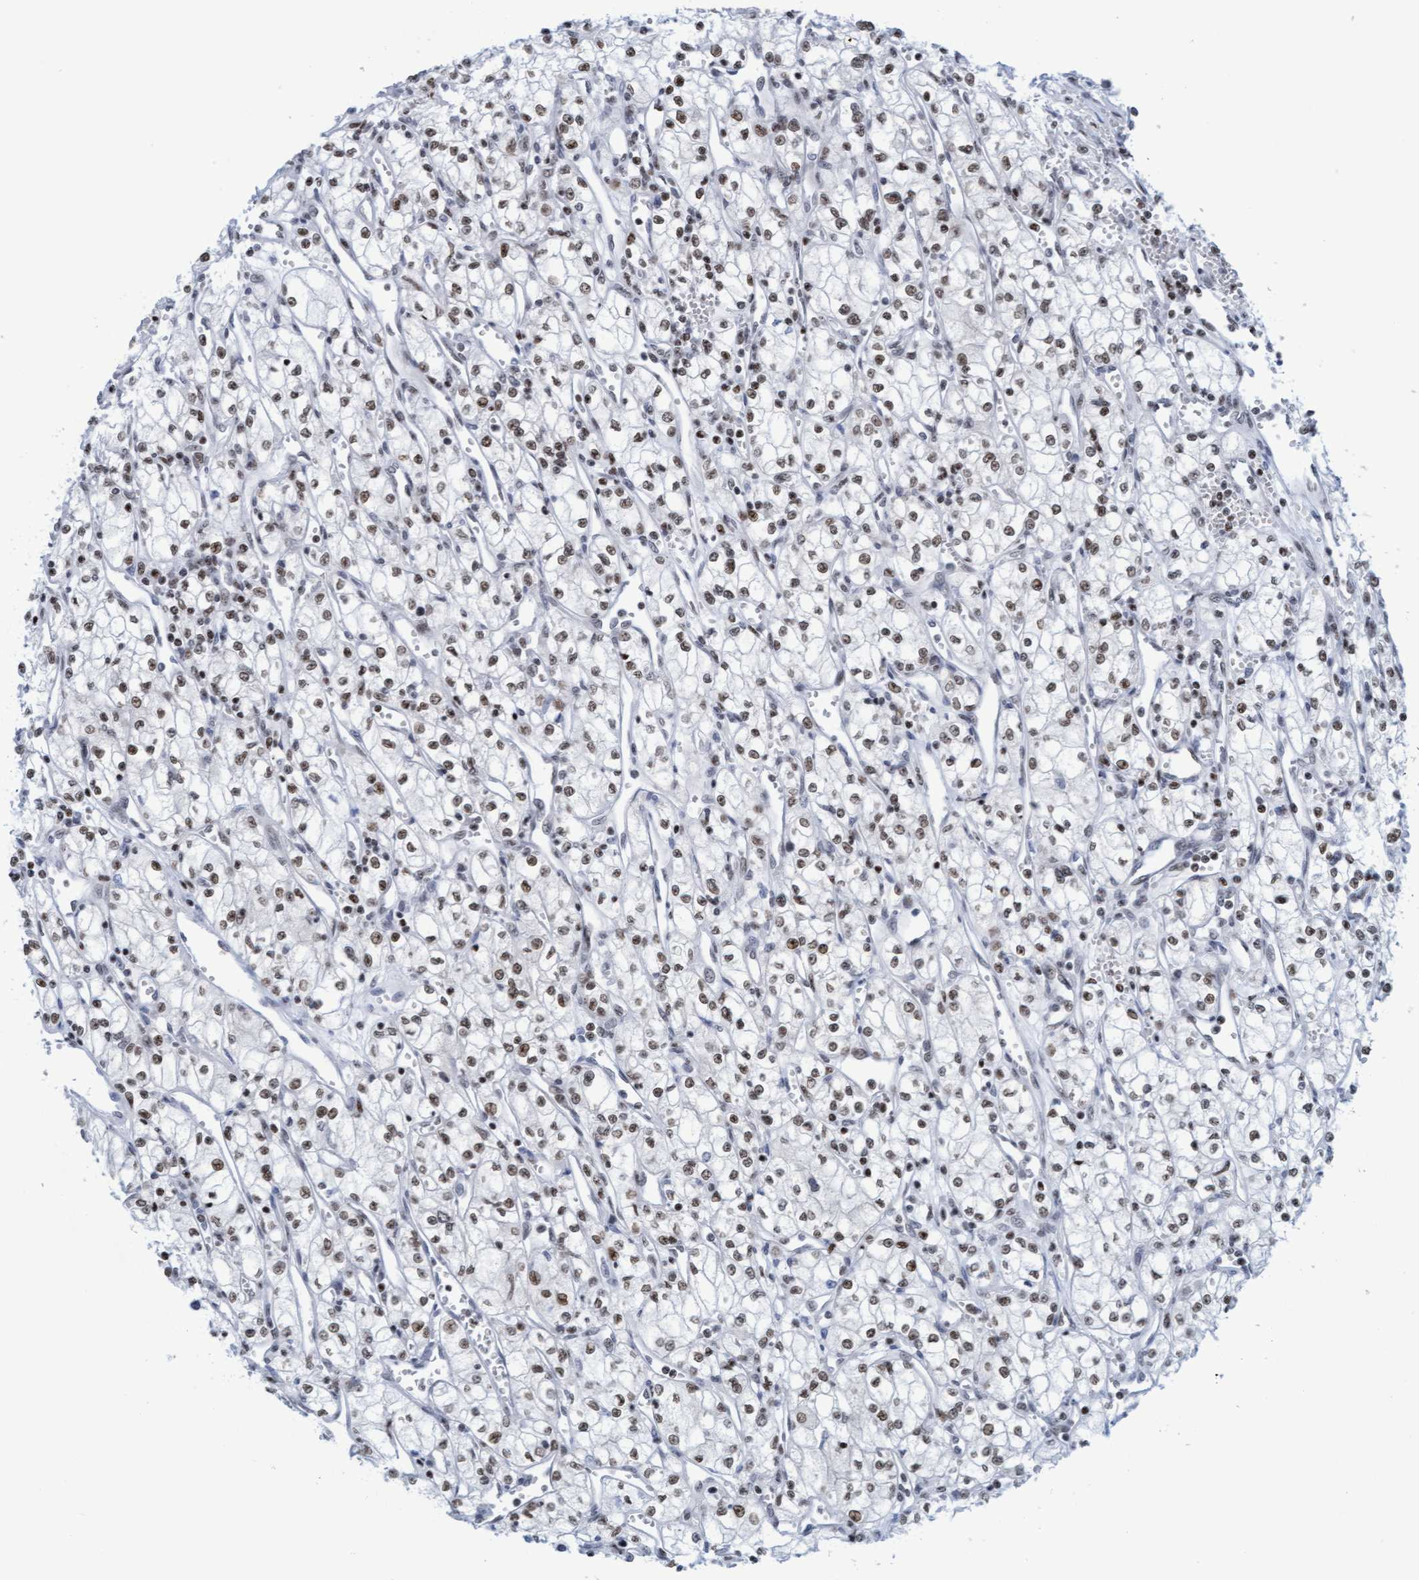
{"staining": {"intensity": "weak", "quantity": ">75%", "location": "nuclear"}, "tissue": "renal cancer", "cell_type": "Tumor cells", "image_type": "cancer", "snomed": [{"axis": "morphology", "description": "Adenocarcinoma, NOS"}, {"axis": "topography", "description": "Kidney"}], "caption": "This is a histology image of IHC staining of adenocarcinoma (renal), which shows weak positivity in the nuclear of tumor cells.", "gene": "GLRX2", "patient": {"sex": "male", "age": 59}}